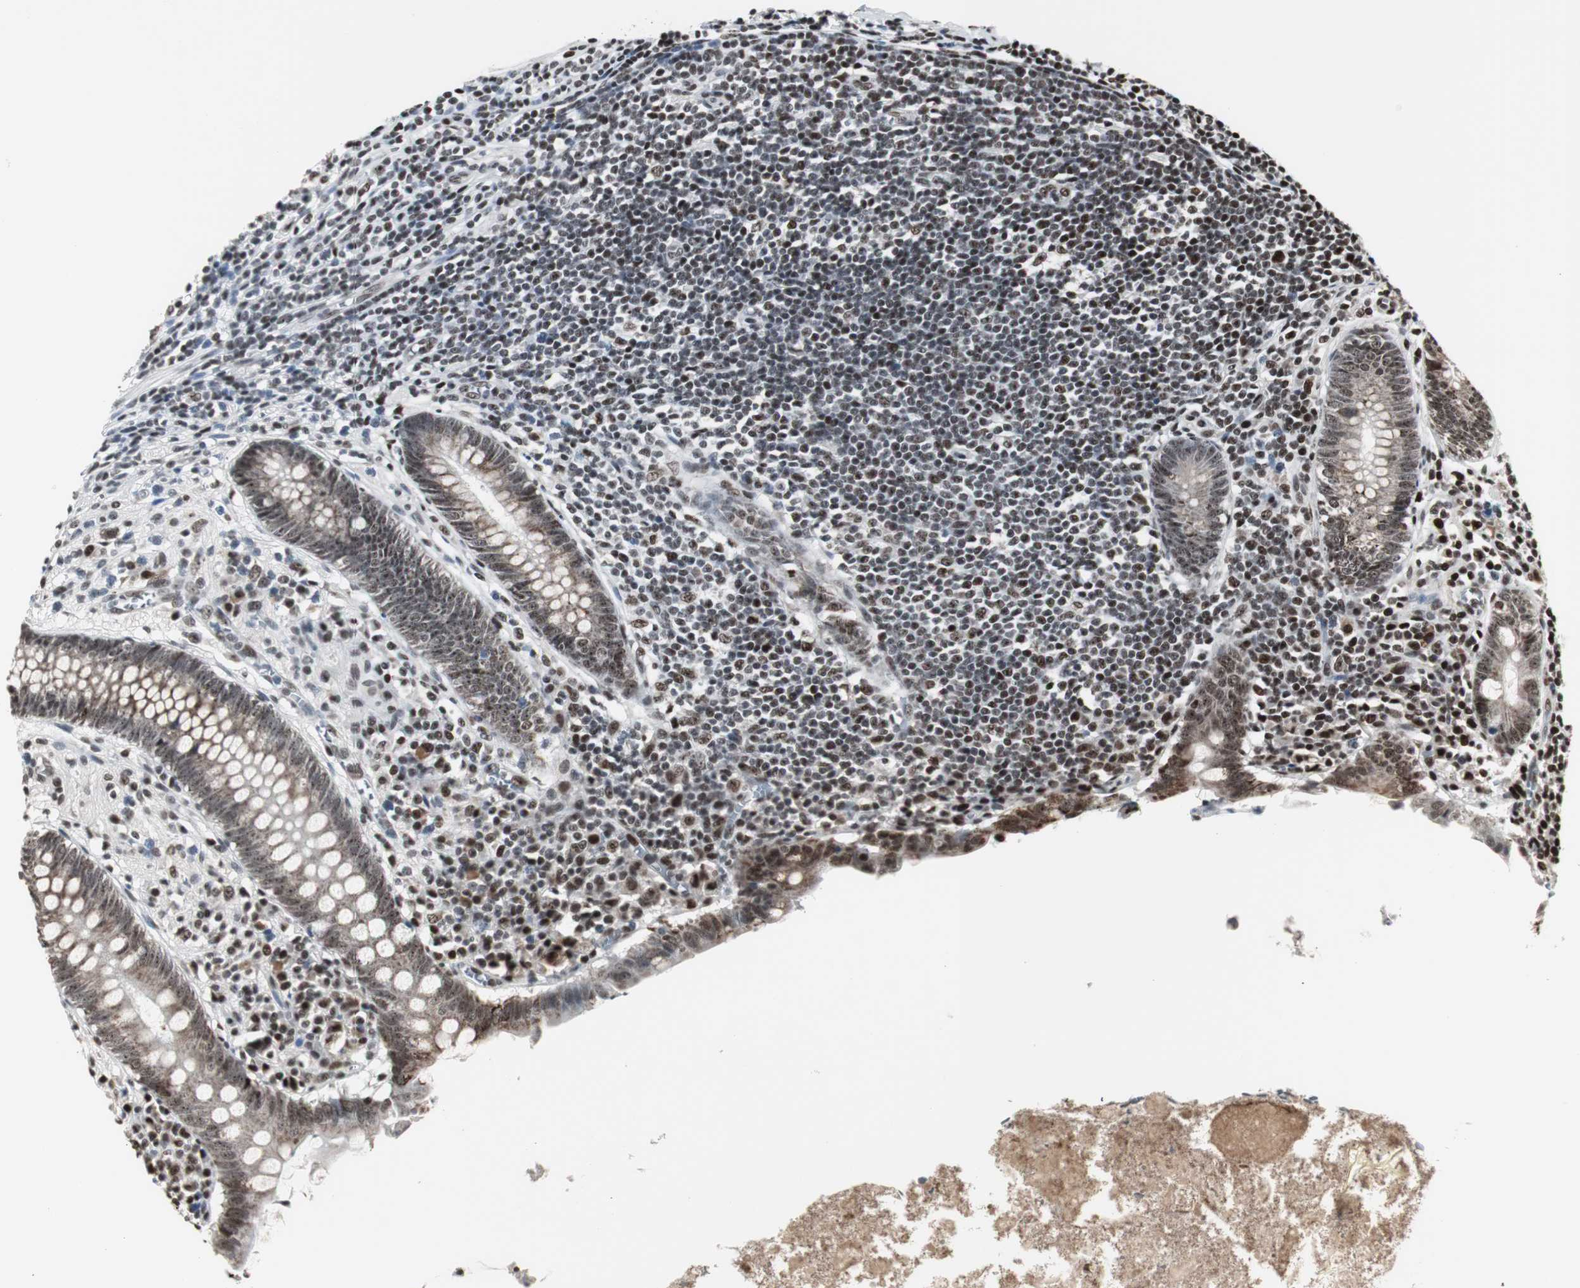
{"staining": {"intensity": "moderate", "quantity": ">75%", "location": "cytoplasmic/membranous,nuclear"}, "tissue": "appendix", "cell_type": "Glandular cells", "image_type": "normal", "snomed": [{"axis": "morphology", "description": "Normal tissue, NOS"}, {"axis": "topography", "description": "Appendix"}], "caption": "Protein analysis of benign appendix shows moderate cytoplasmic/membranous,nuclear expression in about >75% of glandular cells.", "gene": "PARN", "patient": {"sex": "female", "age": 50}}